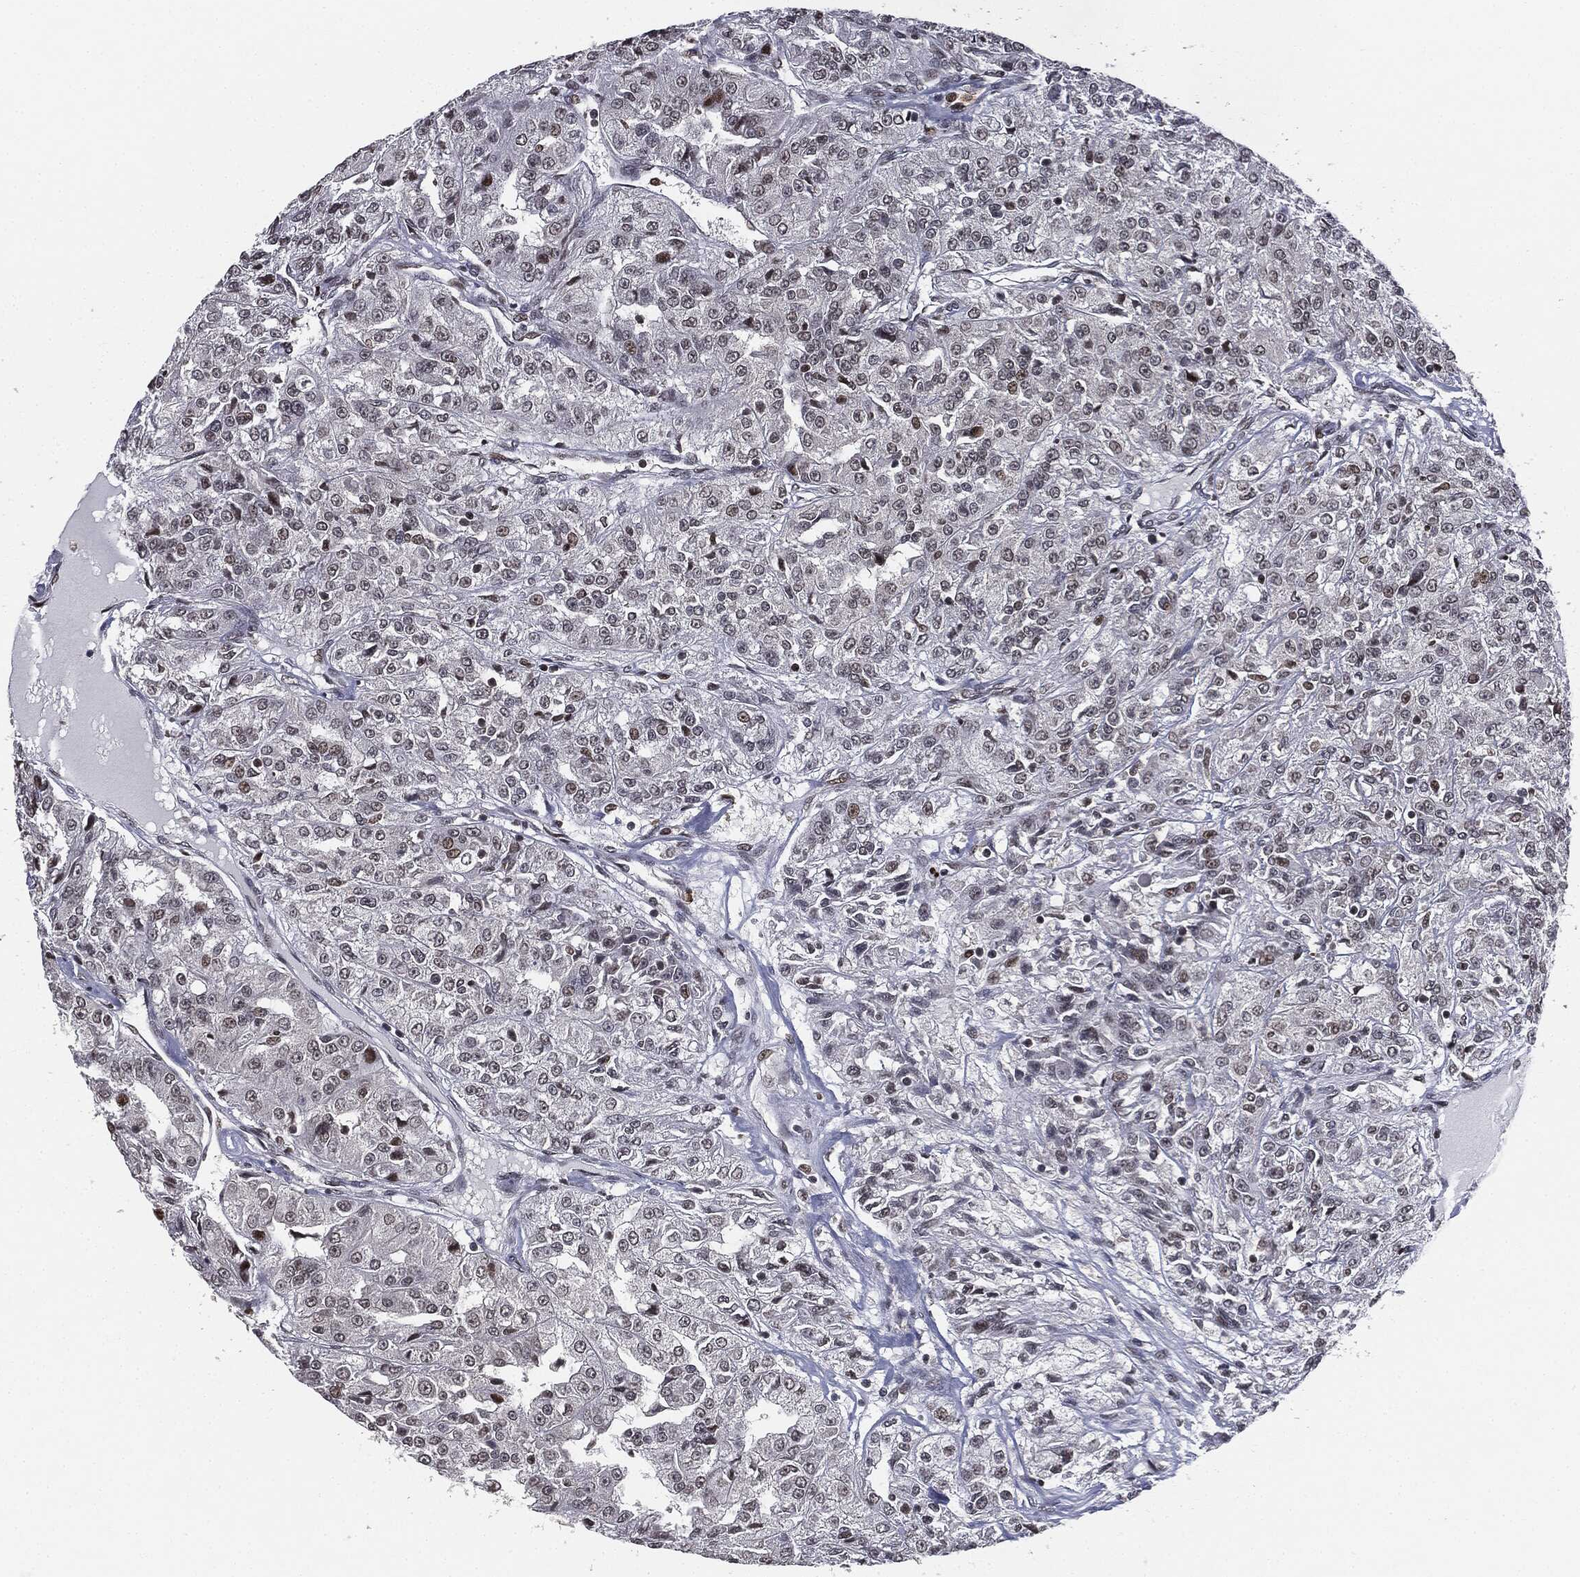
{"staining": {"intensity": "weak", "quantity": "<25%", "location": "nuclear"}, "tissue": "renal cancer", "cell_type": "Tumor cells", "image_type": "cancer", "snomed": [{"axis": "morphology", "description": "Adenocarcinoma, NOS"}, {"axis": "topography", "description": "Kidney"}], "caption": "Renal adenocarcinoma stained for a protein using immunohistochemistry (IHC) exhibits no expression tumor cells.", "gene": "TBC1D22A", "patient": {"sex": "female", "age": 63}}